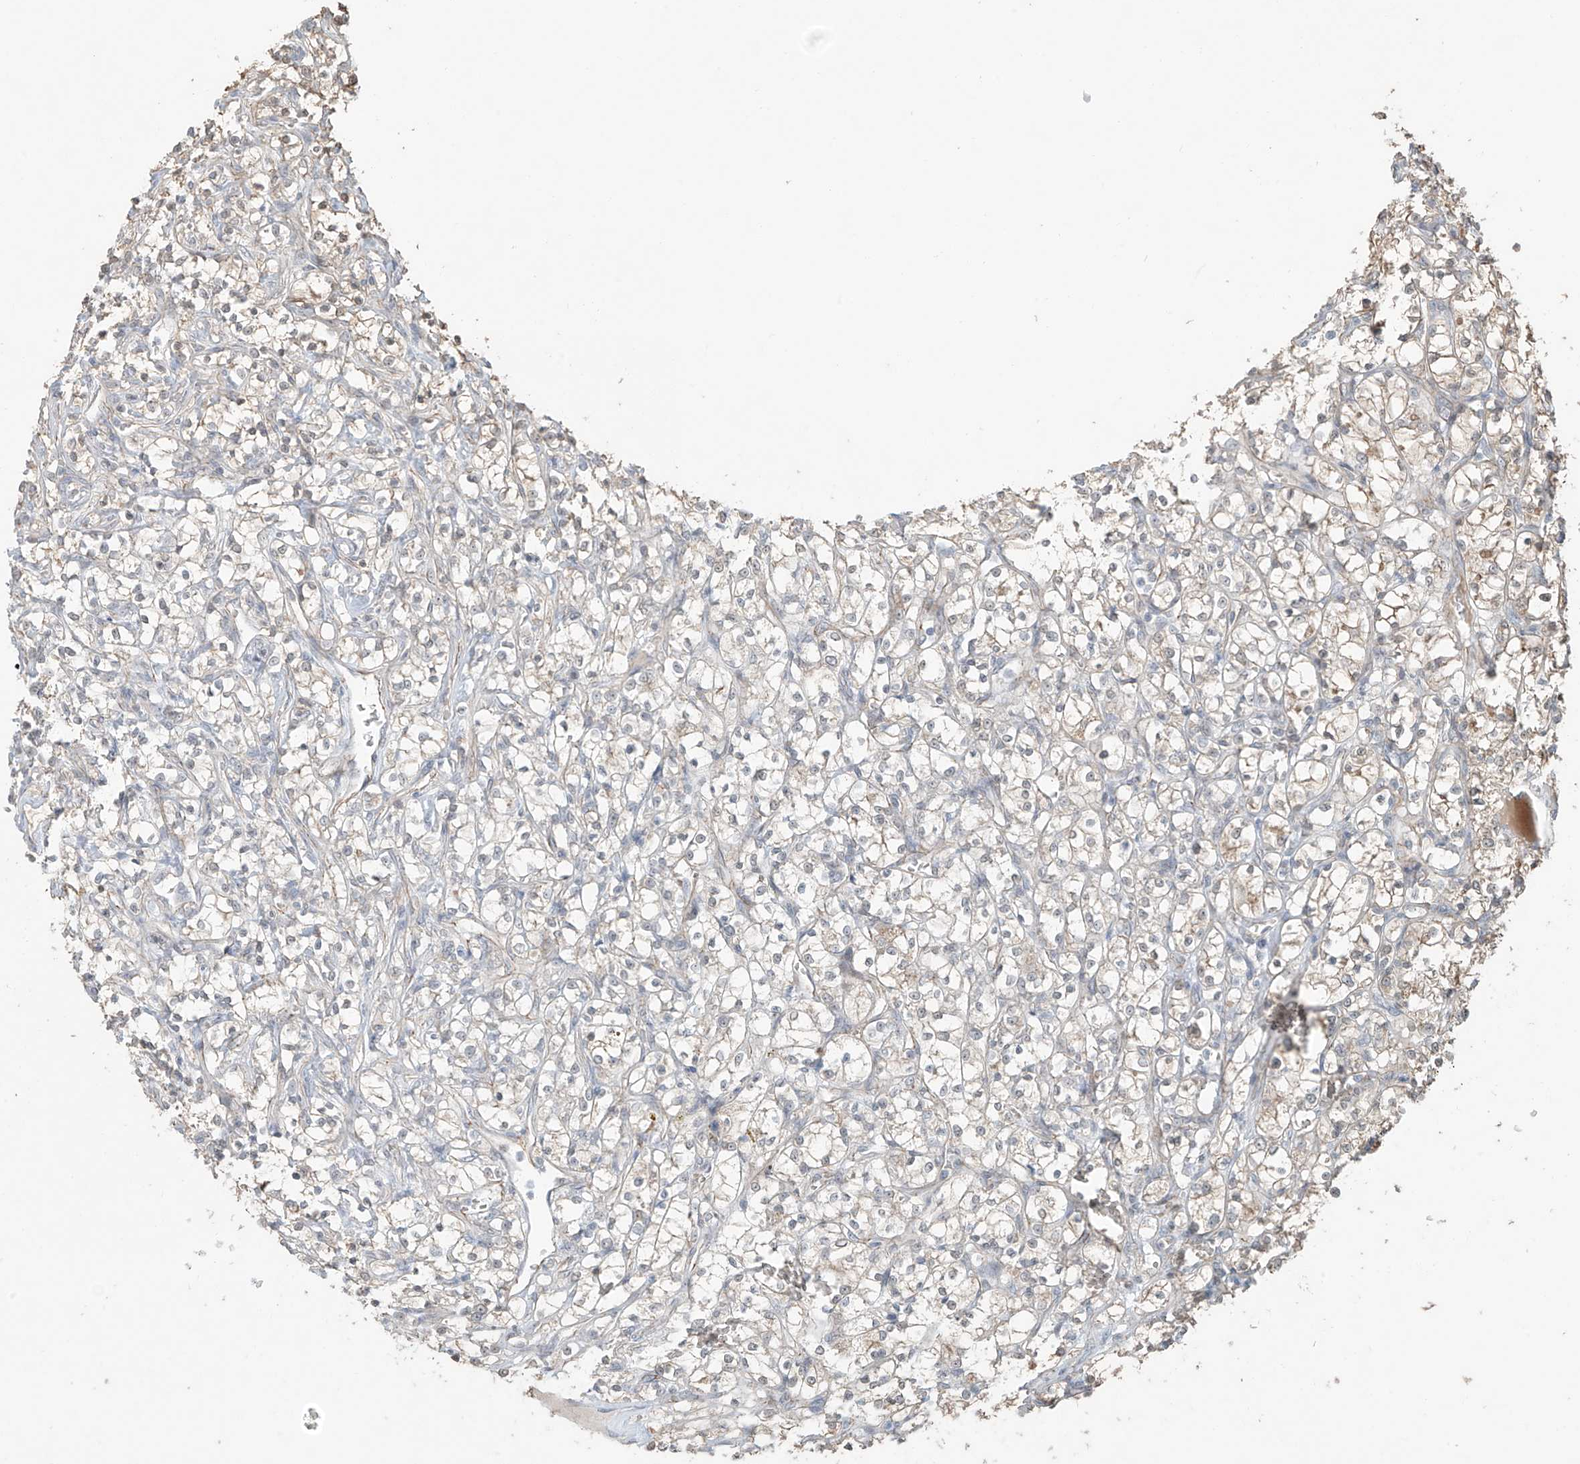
{"staining": {"intensity": "weak", "quantity": "25%-75%", "location": "cytoplasmic/membranous"}, "tissue": "renal cancer", "cell_type": "Tumor cells", "image_type": "cancer", "snomed": [{"axis": "morphology", "description": "Adenocarcinoma, NOS"}, {"axis": "topography", "description": "Kidney"}], "caption": "Protein expression analysis of human renal cancer reveals weak cytoplasmic/membranous positivity in approximately 25%-75% of tumor cells.", "gene": "ZNF16", "patient": {"sex": "female", "age": 69}}